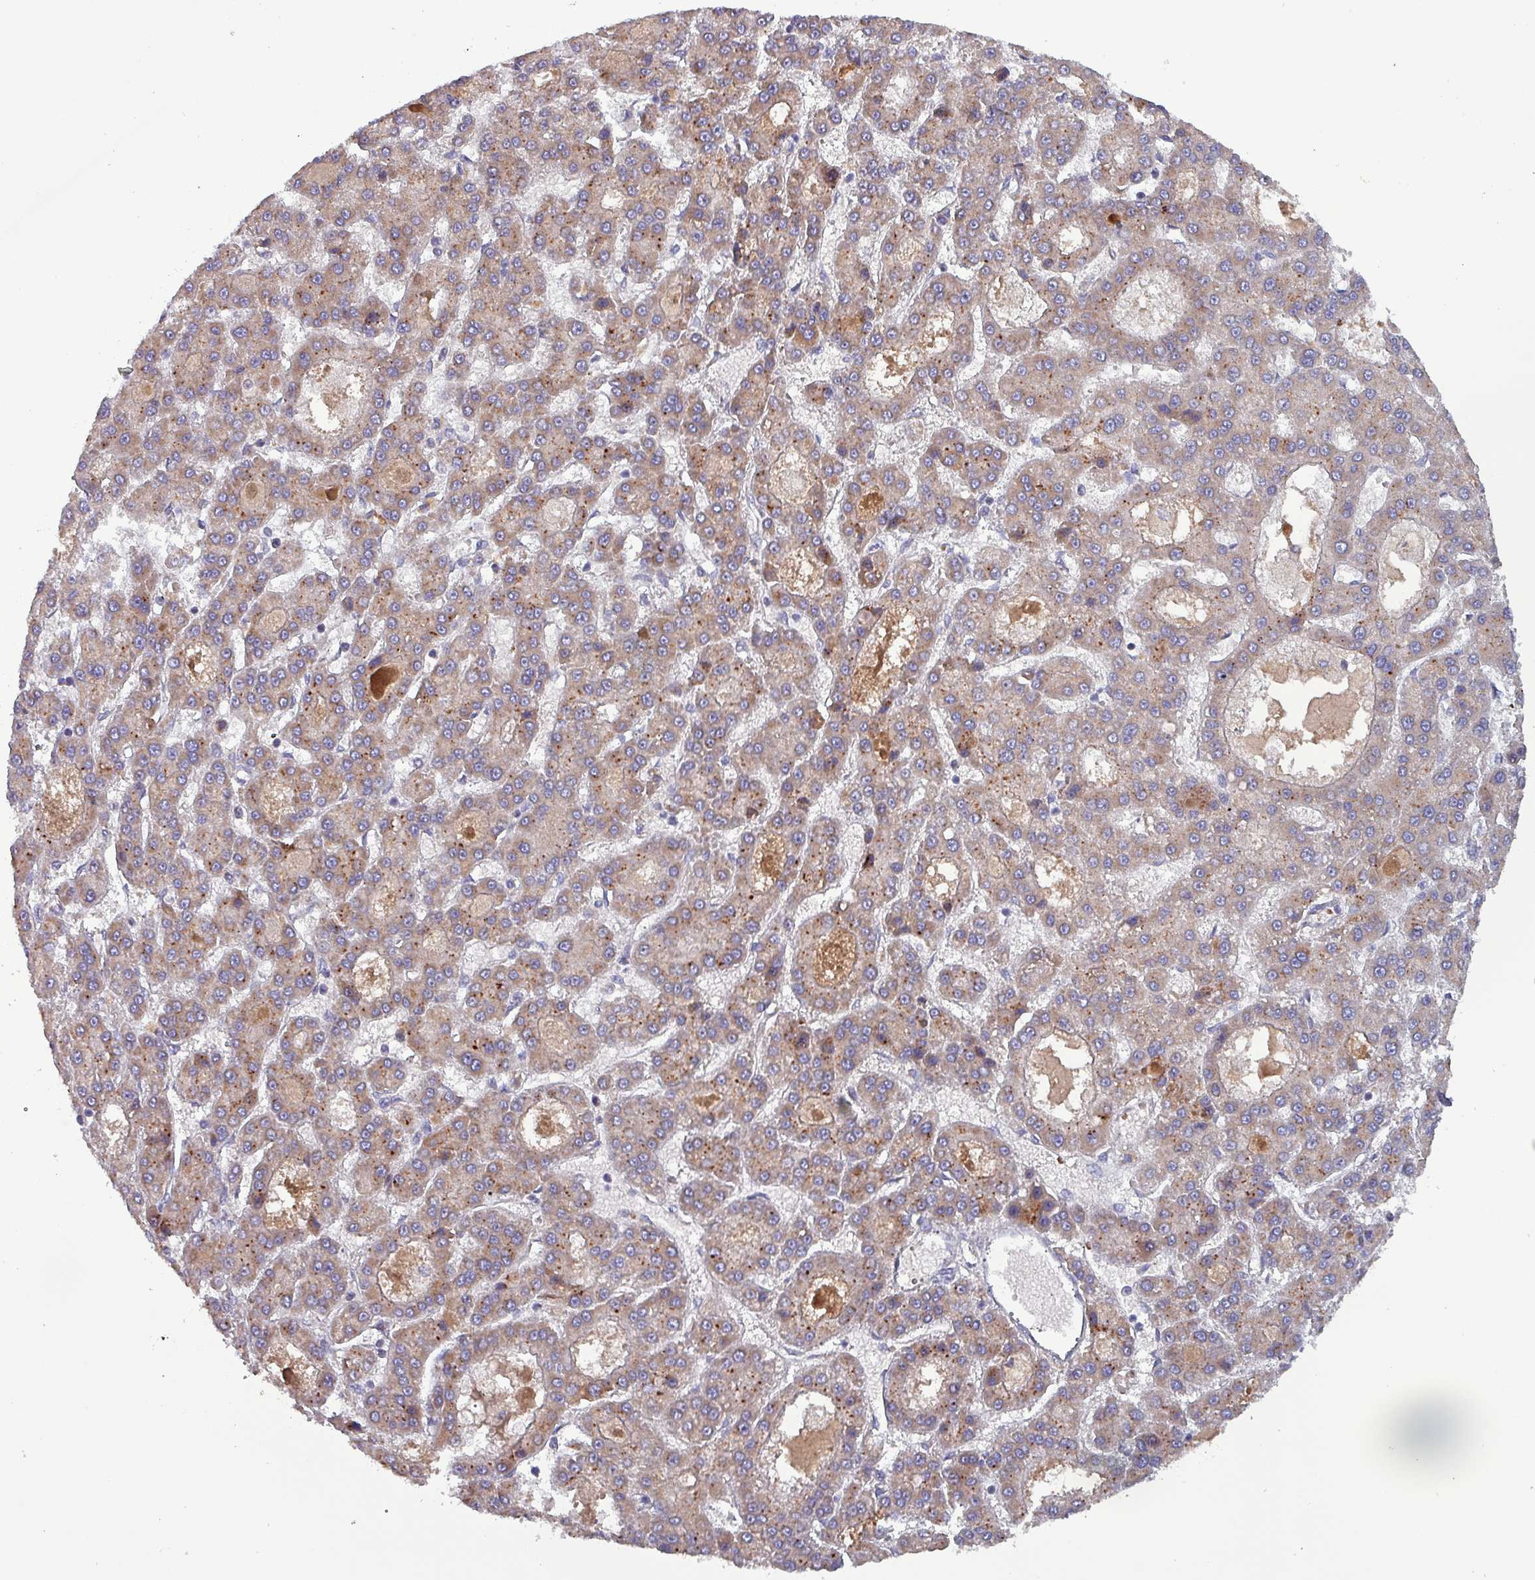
{"staining": {"intensity": "moderate", "quantity": ">75%", "location": "cytoplasmic/membranous"}, "tissue": "liver cancer", "cell_type": "Tumor cells", "image_type": "cancer", "snomed": [{"axis": "morphology", "description": "Carcinoma, Hepatocellular, NOS"}, {"axis": "topography", "description": "Liver"}], "caption": "This histopathology image shows immunohistochemistry (IHC) staining of human liver cancer (hepatocellular carcinoma), with medium moderate cytoplasmic/membranous staining in approximately >75% of tumor cells.", "gene": "ZNF322", "patient": {"sex": "male", "age": 70}}